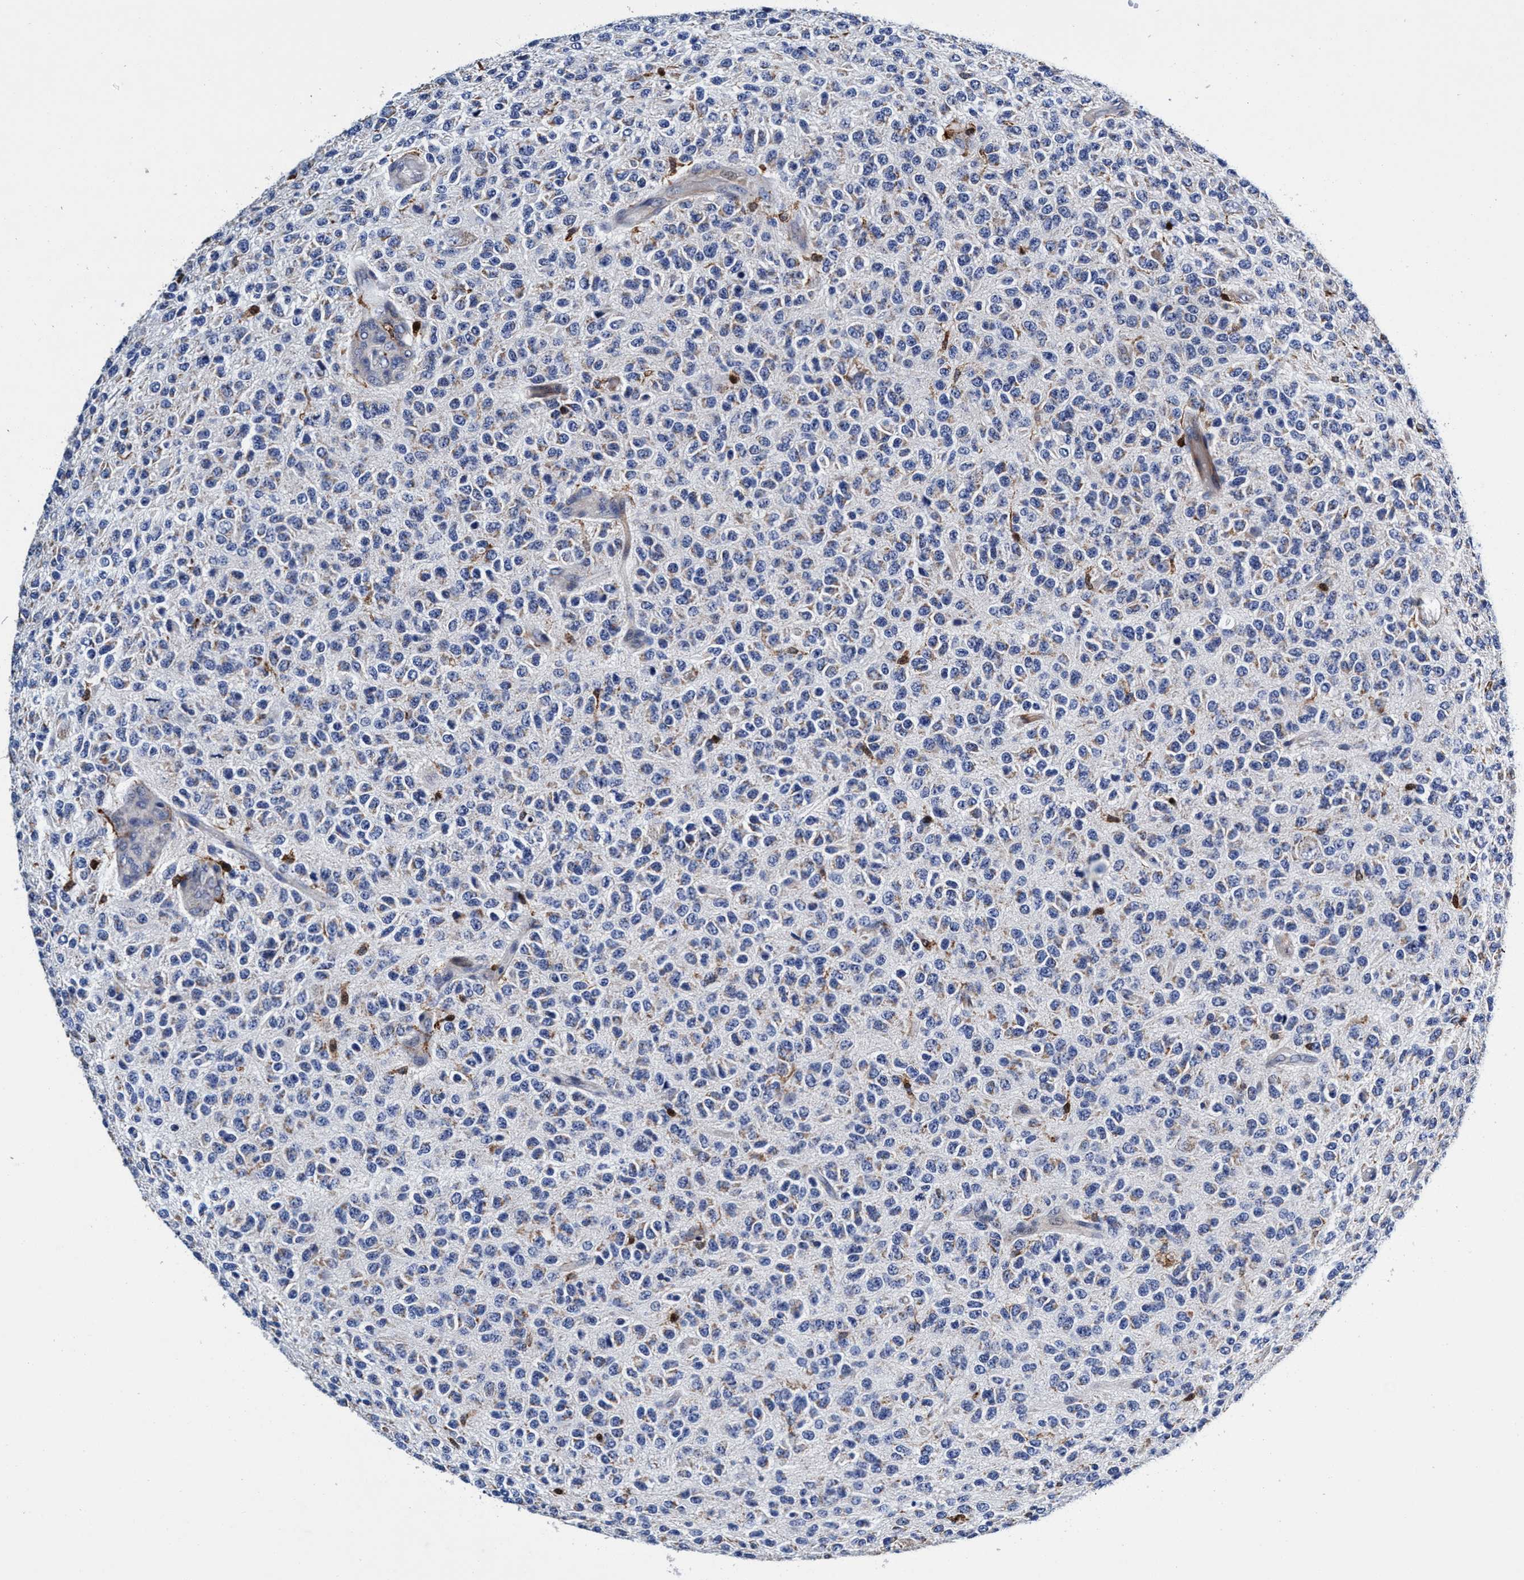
{"staining": {"intensity": "negative", "quantity": "none", "location": "none"}, "tissue": "glioma", "cell_type": "Tumor cells", "image_type": "cancer", "snomed": [{"axis": "morphology", "description": "Glioma, malignant, High grade"}, {"axis": "topography", "description": "pancreas cauda"}], "caption": "Immunohistochemistry (IHC) photomicrograph of malignant glioma (high-grade) stained for a protein (brown), which exhibits no staining in tumor cells.", "gene": "UBALD2", "patient": {"sex": "male", "age": 60}}